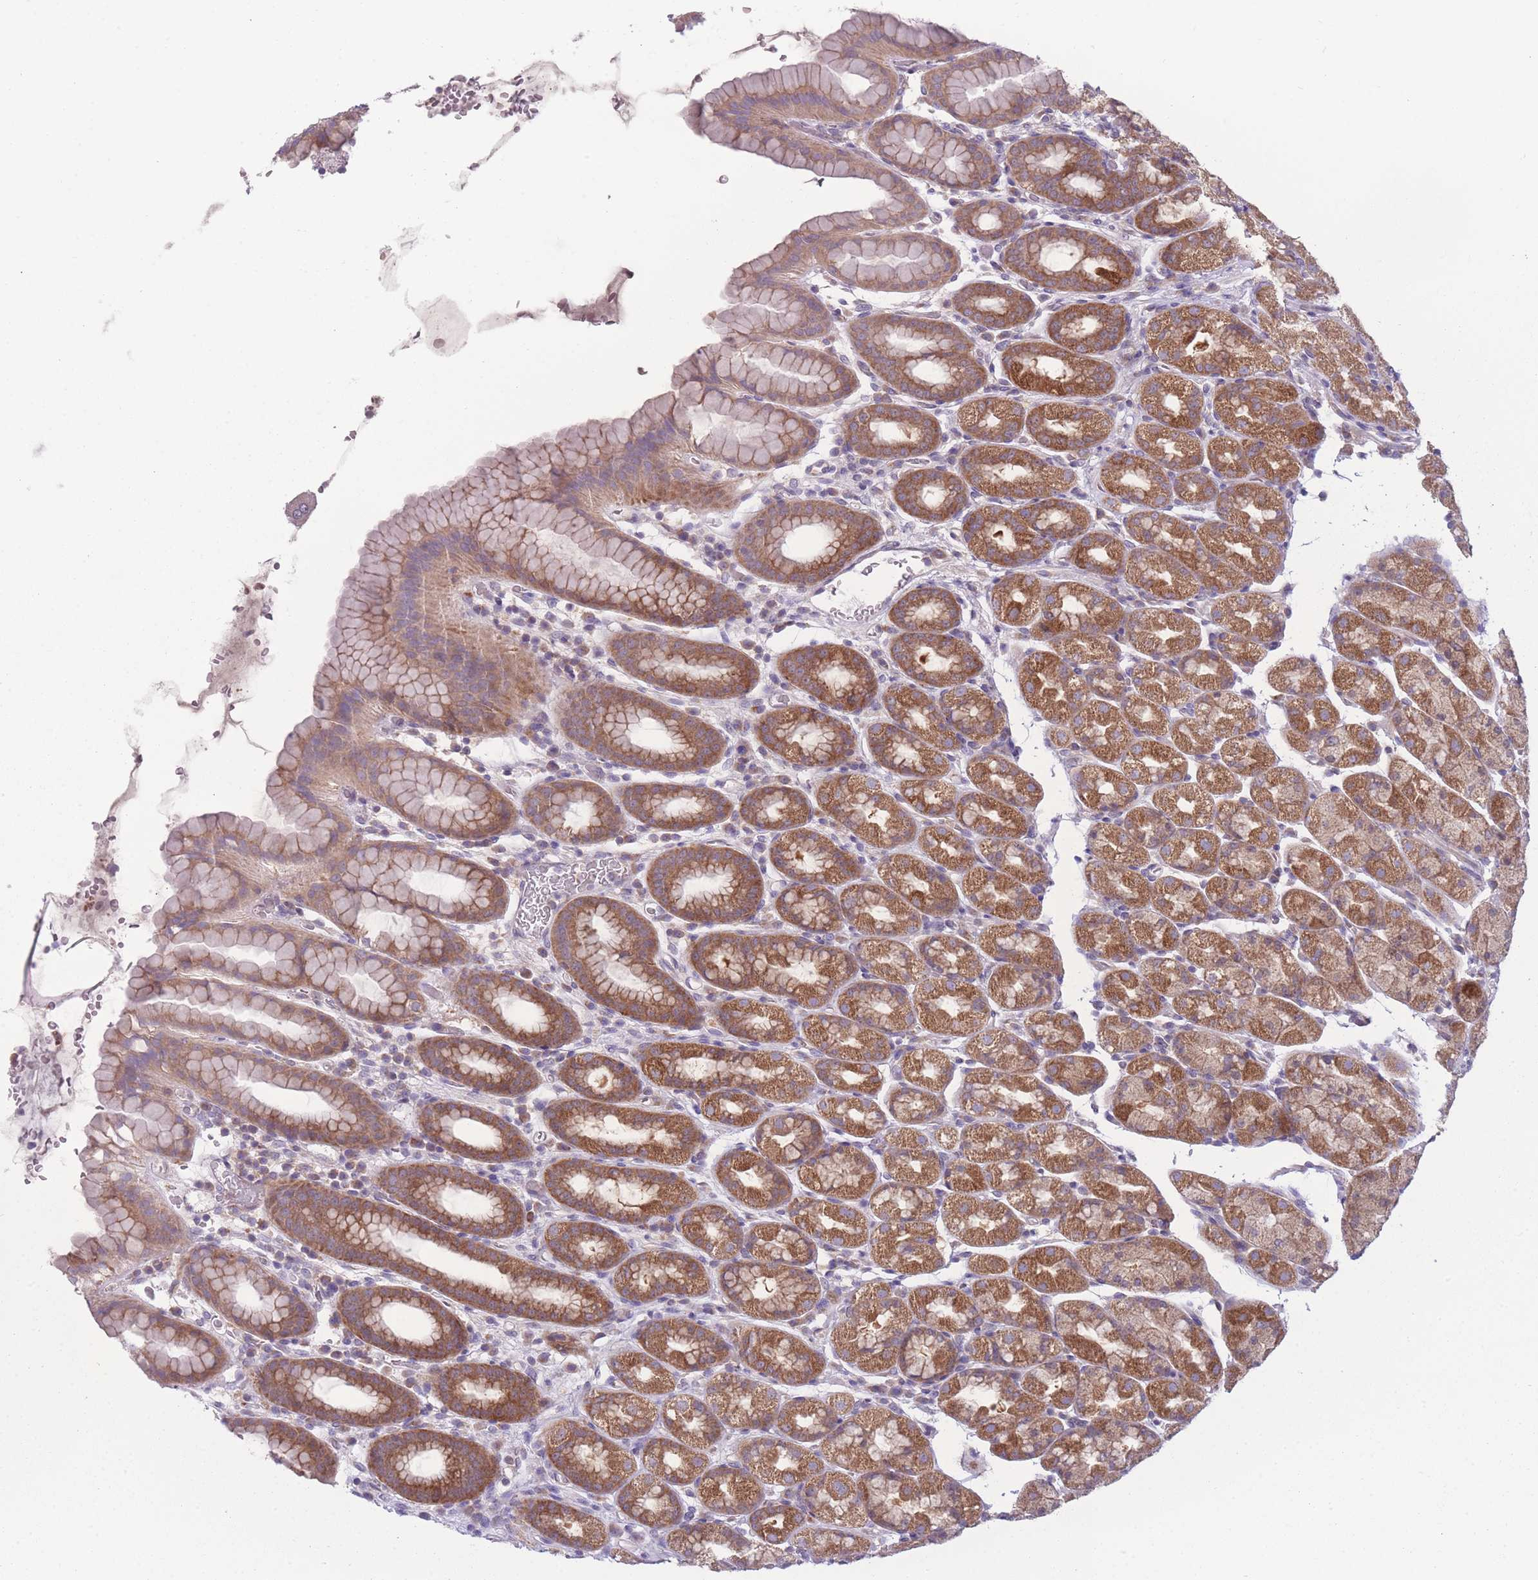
{"staining": {"intensity": "moderate", "quantity": ">75%", "location": "cytoplasmic/membranous"}, "tissue": "stomach", "cell_type": "Glandular cells", "image_type": "normal", "snomed": [{"axis": "morphology", "description": "Normal tissue, NOS"}, {"axis": "topography", "description": "Stomach, upper"}, {"axis": "topography", "description": "Stomach, lower"}, {"axis": "topography", "description": "Small intestine"}], "caption": "This image exhibits immunohistochemistry (IHC) staining of normal human stomach, with medium moderate cytoplasmic/membranous expression in approximately >75% of glandular cells.", "gene": "CCT6A", "patient": {"sex": "male", "age": 68}}